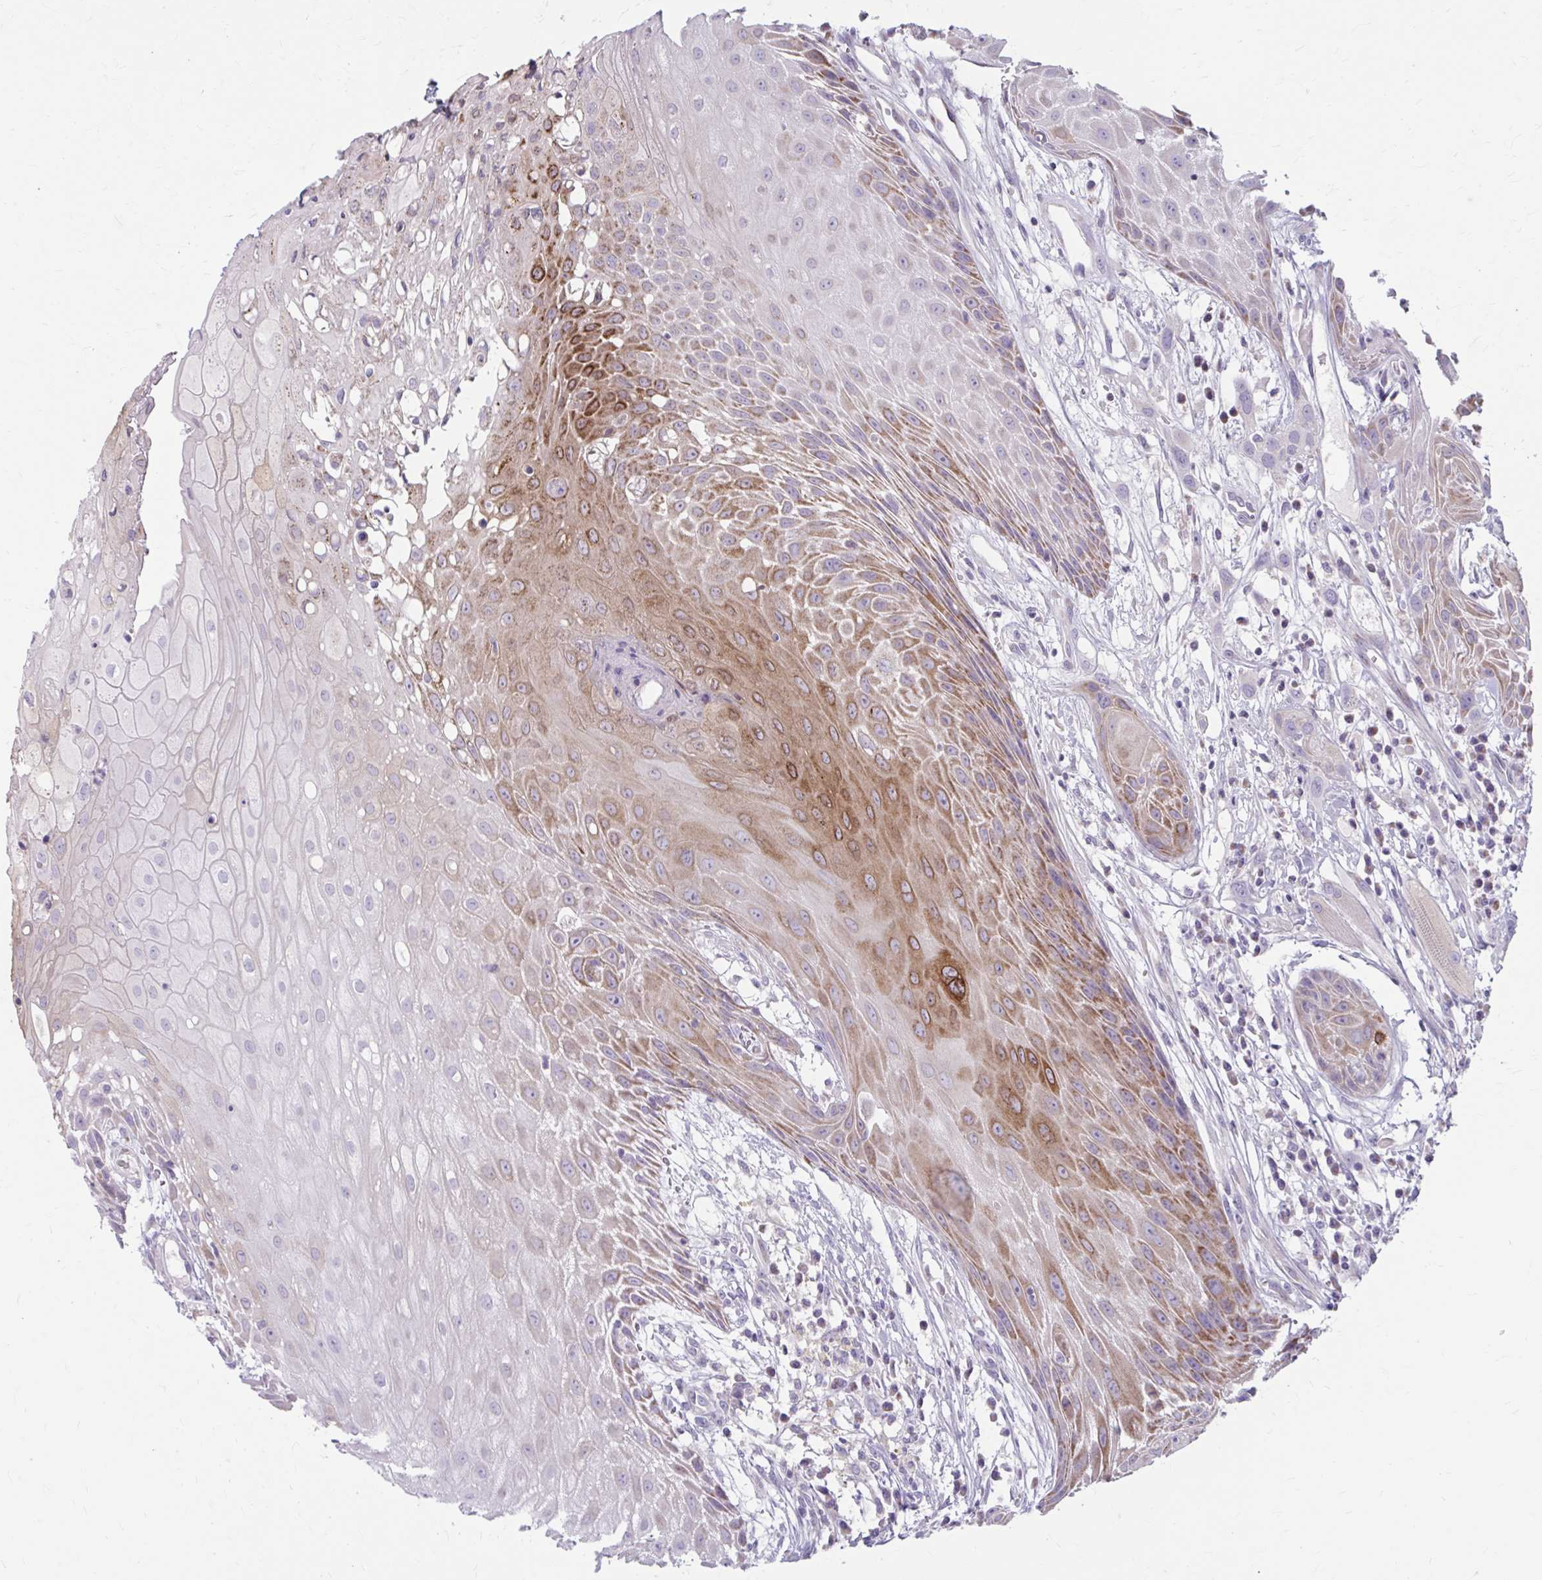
{"staining": {"intensity": "moderate", "quantity": "<25%", "location": "cytoplasmic/membranous"}, "tissue": "head and neck cancer", "cell_type": "Tumor cells", "image_type": "cancer", "snomed": [{"axis": "morphology", "description": "Squamous cell carcinoma, NOS"}, {"axis": "topography", "description": "Head-Neck"}], "caption": "The image demonstrates staining of head and neck cancer (squamous cell carcinoma), revealing moderate cytoplasmic/membranous protein expression (brown color) within tumor cells.", "gene": "MSMO1", "patient": {"sex": "female", "age": 73}}